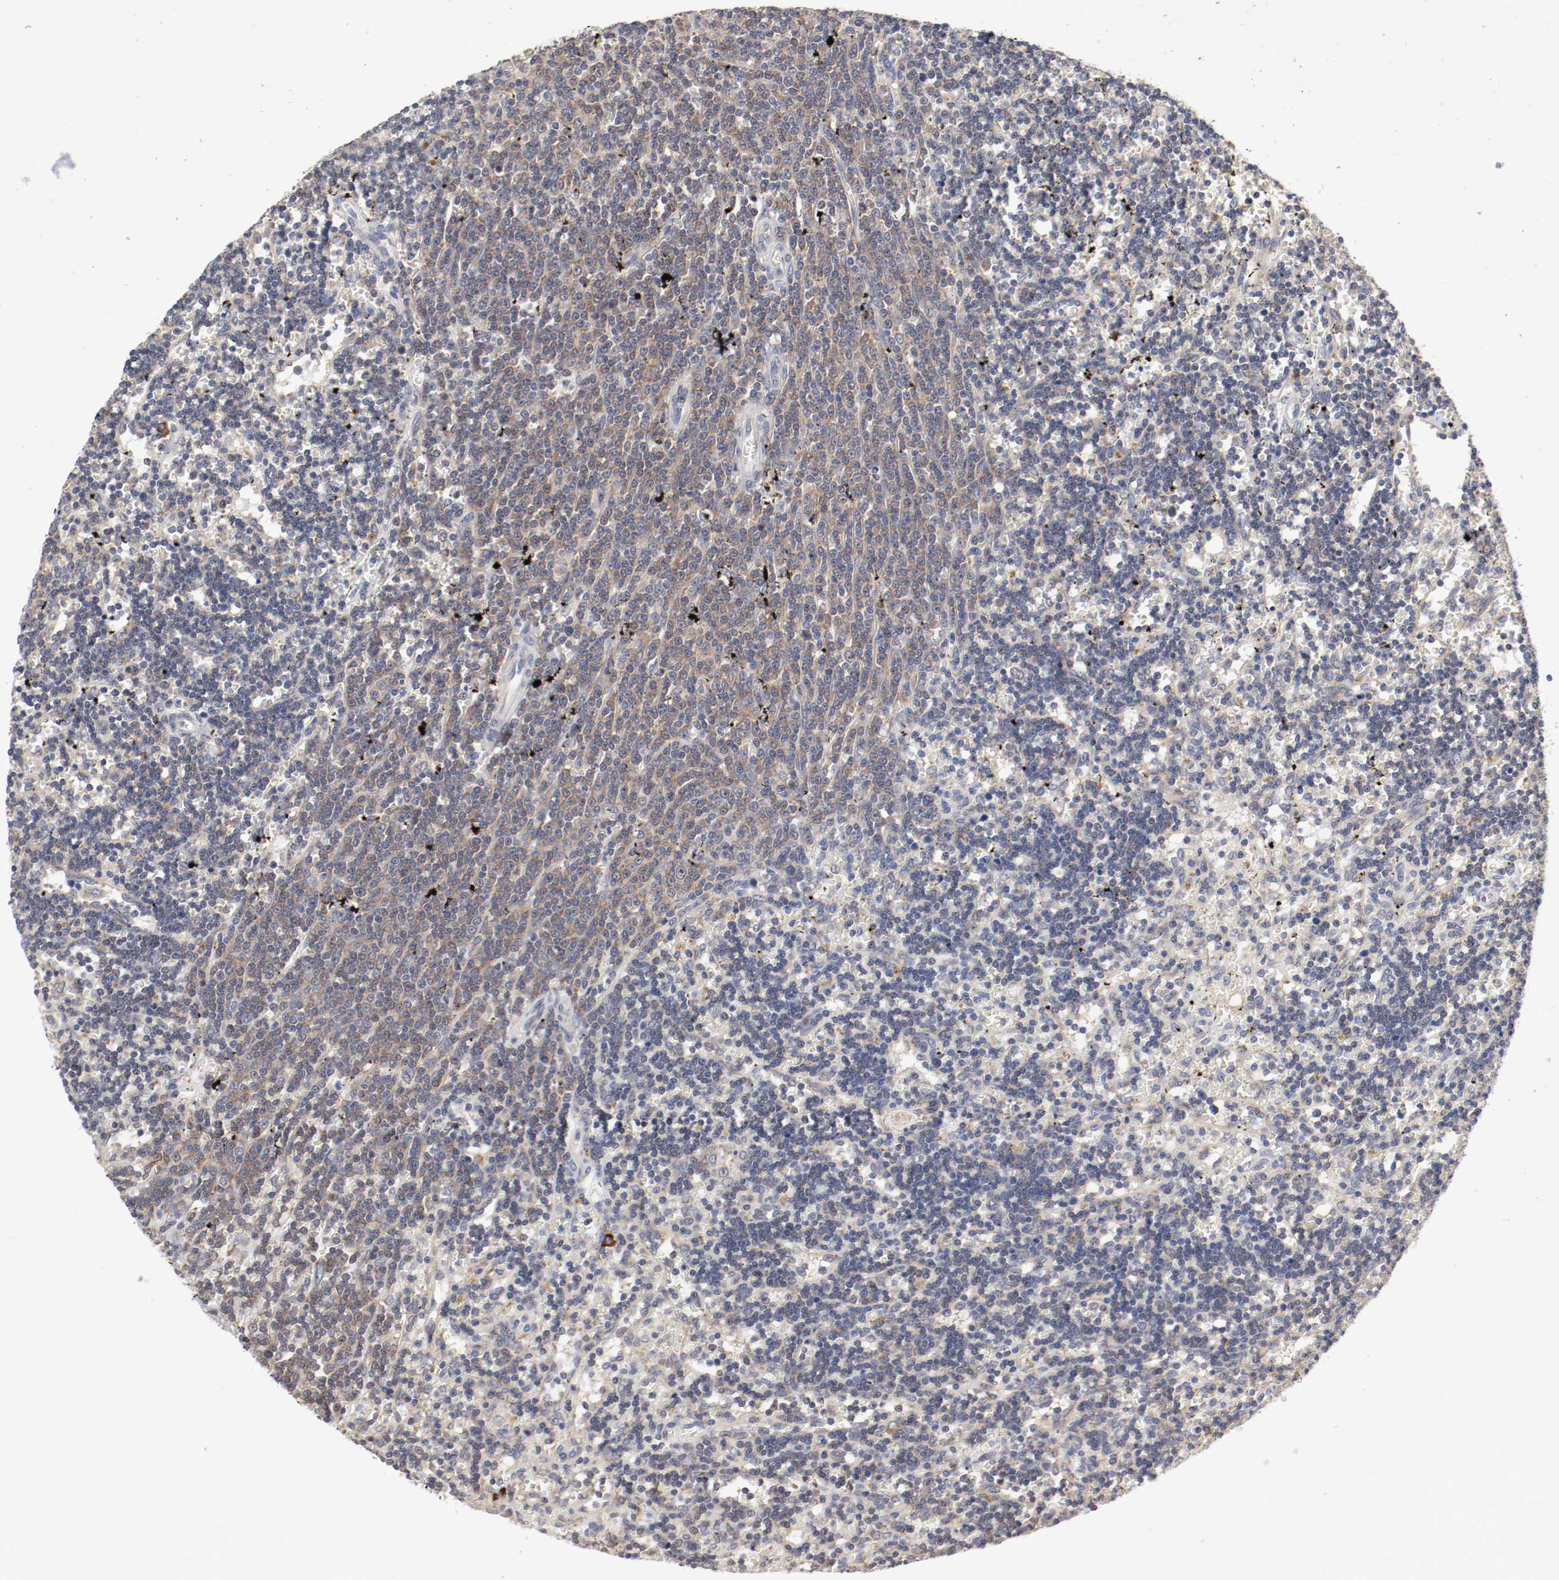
{"staining": {"intensity": "weak", "quantity": ">75%", "location": "cytoplasmic/membranous"}, "tissue": "lymphoma", "cell_type": "Tumor cells", "image_type": "cancer", "snomed": [{"axis": "morphology", "description": "Malignant lymphoma, non-Hodgkin's type, Low grade"}, {"axis": "topography", "description": "Spleen"}], "caption": "This image demonstrates immunohistochemistry staining of human lymphoma, with low weak cytoplasmic/membranous staining in about >75% of tumor cells.", "gene": "FKBP3", "patient": {"sex": "male", "age": 60}}